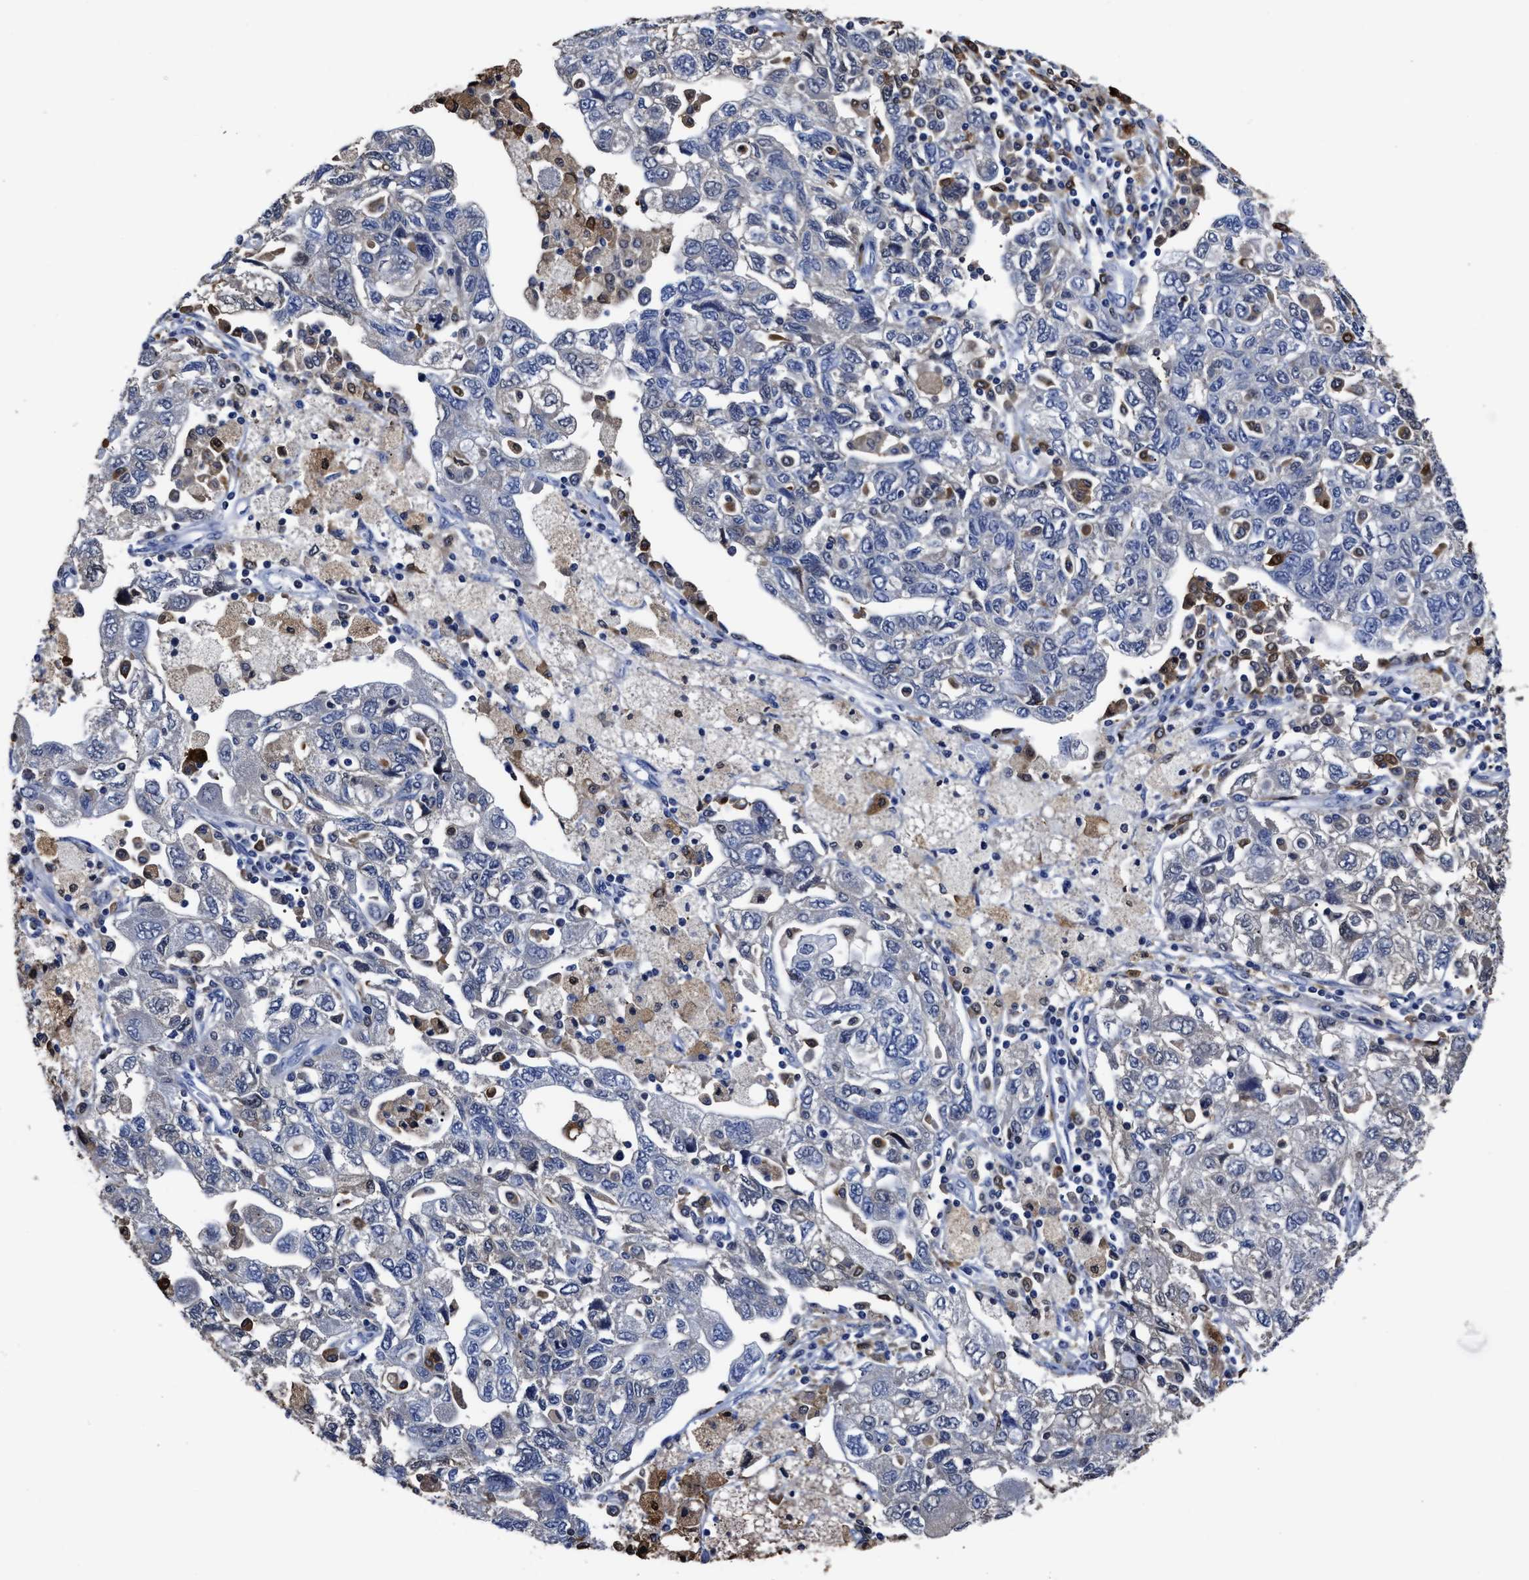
{"staining": {"intensity": "negative", "quantity": "none", "location": "none"}, "tissue": "ovarian cancer", "cell_type": "Tumor cells", "image_type": "cancer", "snomed": [{"axis": "morphology", "description": "Carcinoma, NOS"}, {"axis": "morphology", "description": "Cystadenocarcinoma, serous, NOS"}, {"axis": "topography", "description": "Ovary"}], "caption": "IHC of ovarian serous cystadenocarcinoma demonstrates no positivity in tumor cells.", "gene": "PRPF4B", "patient": {"sex": "female", "age": 69}}